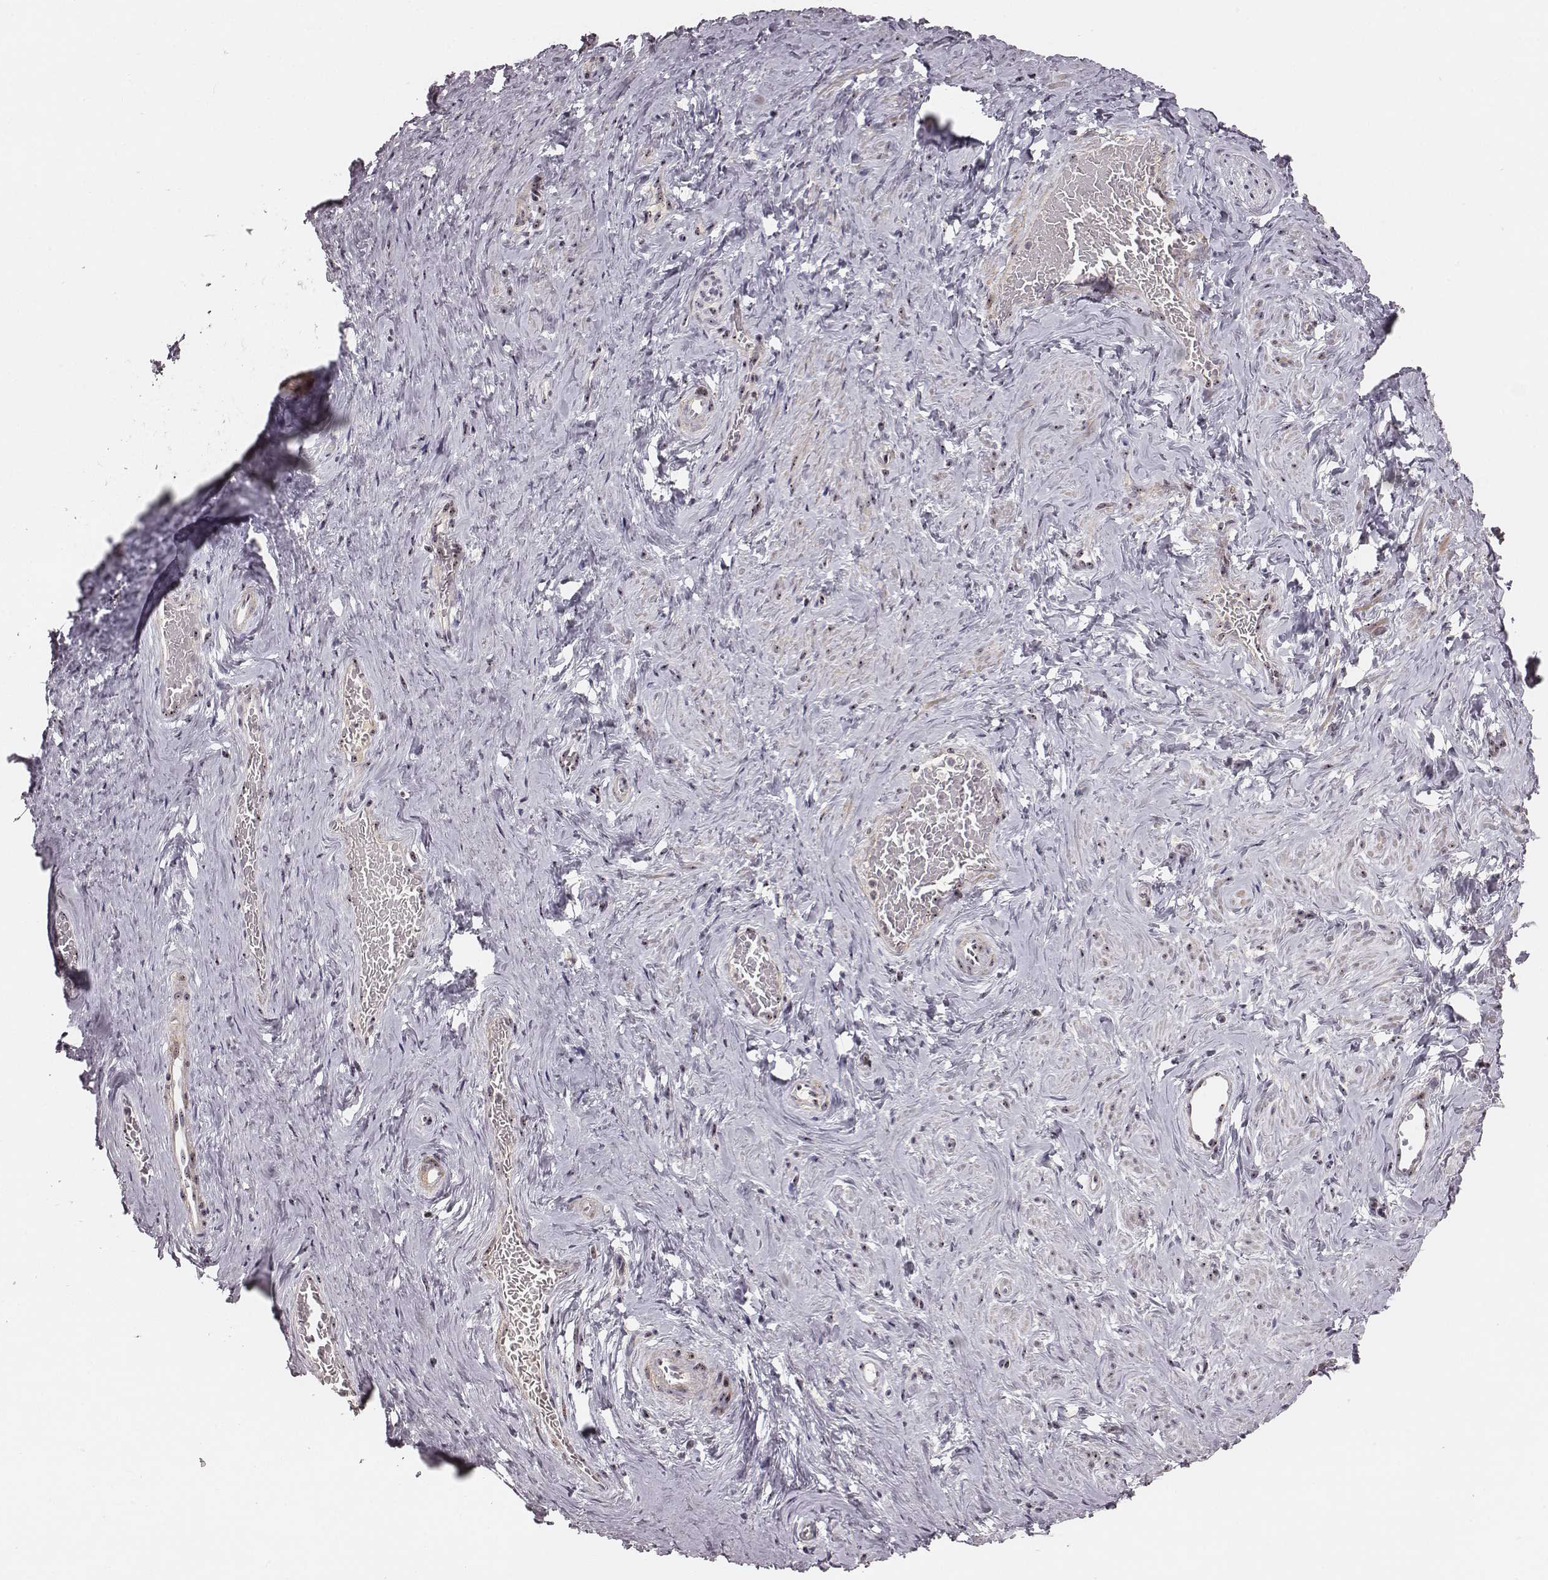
{"staining": {"intensity": "moderate", "quantity": ">75%", "location": "nuclear"}, "tissue": "vagina", "cell_type": "Squamous epithelial cells", "image_type": "normal", "snomed": [{"axis": "morphology", "description": "Normal tissue, NOS"}, {"axis": "topography", "description": "Vagina"}], "caption": "A histopathology image of vagina stained for a protein reveals moderate nuclear brown staining in squamous epithelial cells.", "gene": "NOP56", "patient": {"sex": "female", "age": 45}}